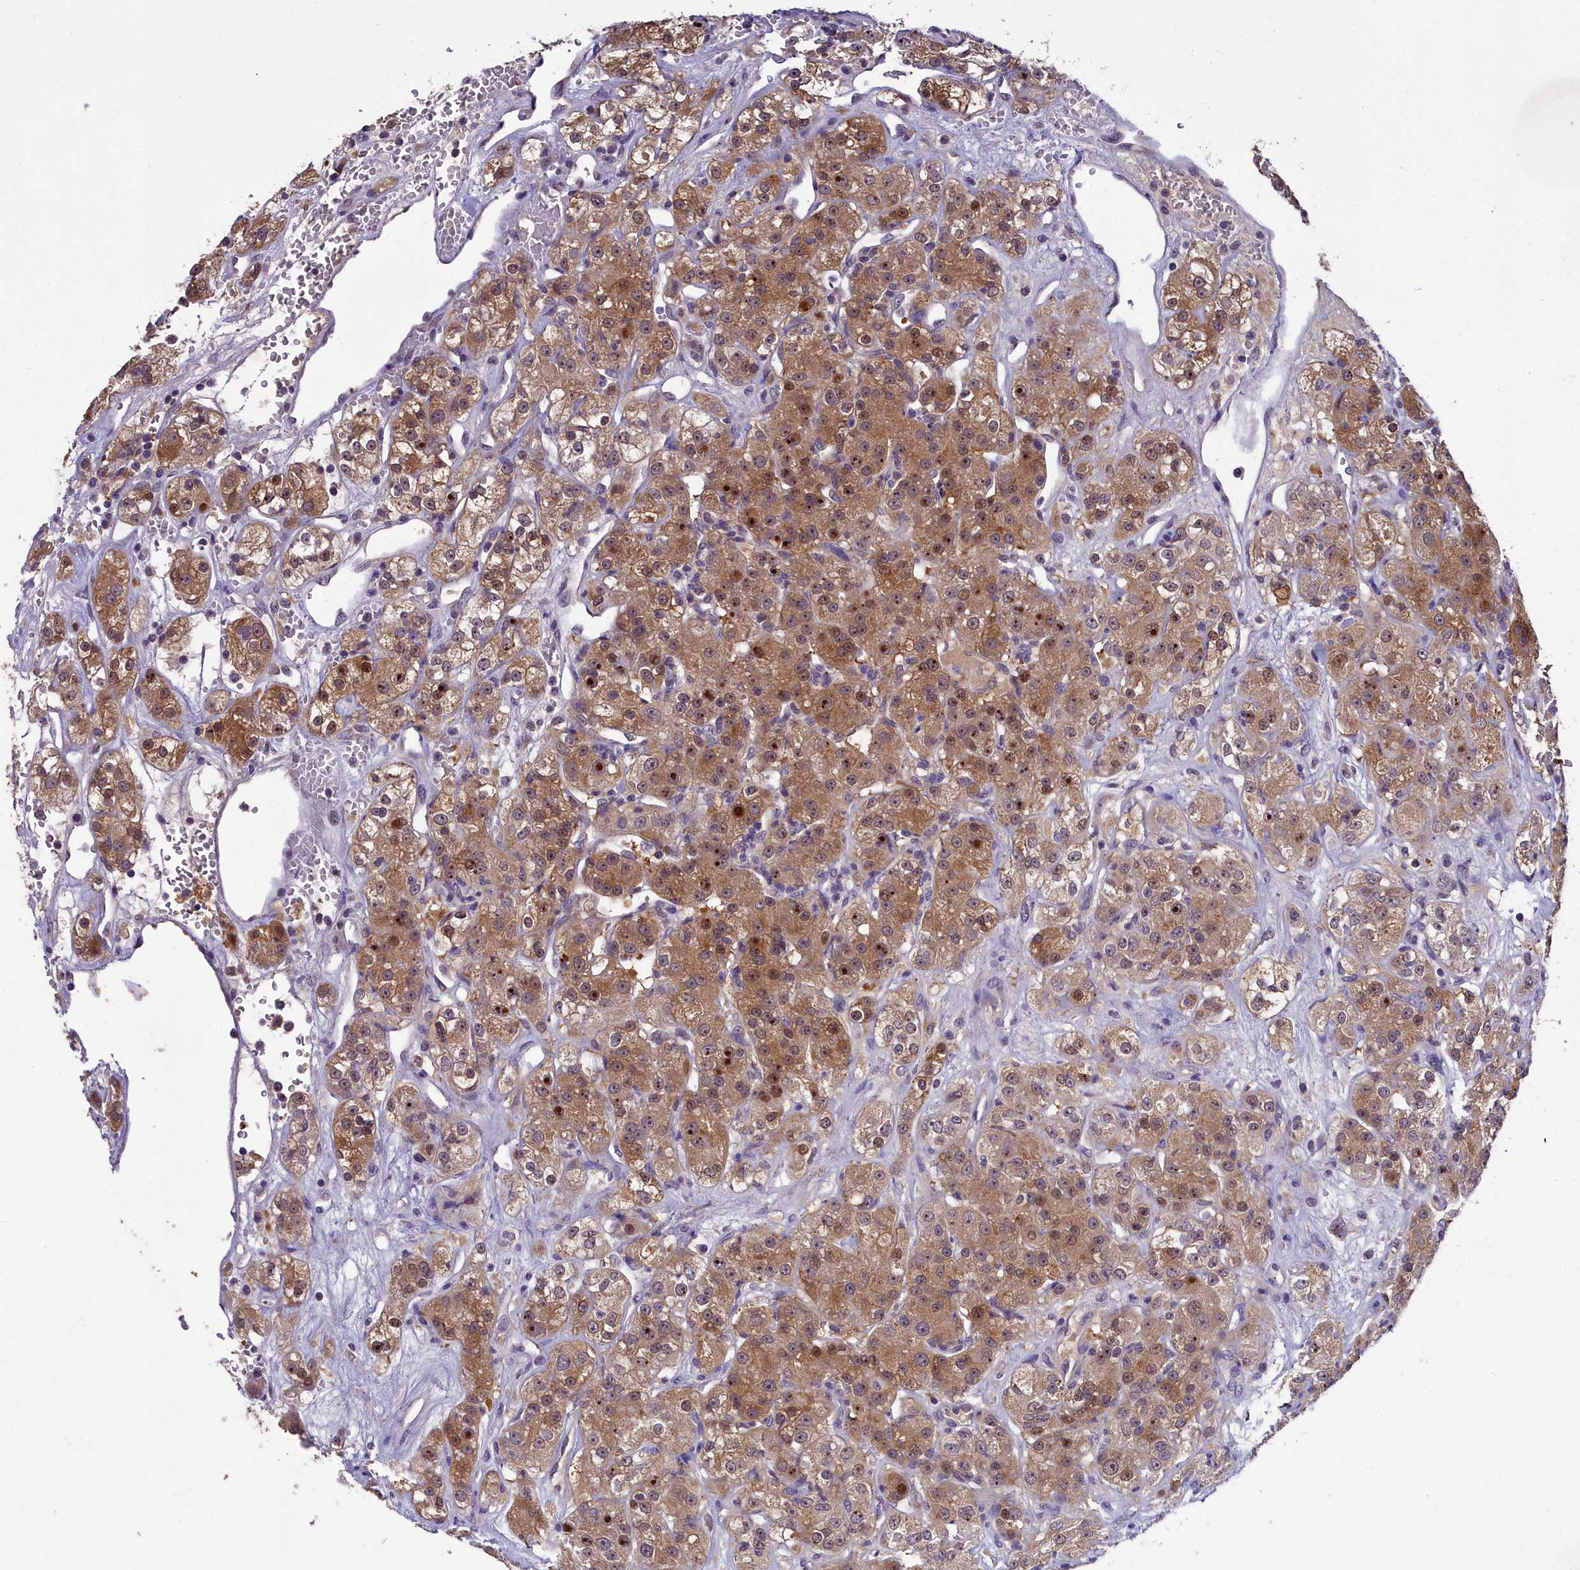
{"staining": {"intensity": "moderate", "quantity": ">75%", "location": "cytoplasmic/membranous,nuclear"}, "tissue": "renal cancer", "cell_type": "Tumor cells", "image_type": "cancer", "snomed": [{"axis": "morphology", "description": "Normal tissue, NOS"}, {"axis": "morphology", "description": "Adenocarcinoma, NOS"}, {"axis": "topography", "description": "Kidney"}], "caption": "Renal cancer was stained to show a protein in brown. There is medium levels of moderate cytoplasmic/membranous and nuclear staining in approximately >75% of tumor cells. (brown staining indicates protein expression, while blue staining denotes nuclei).", "gene": "ZNF333", "patient": {"sex": "male", "age": 61}}